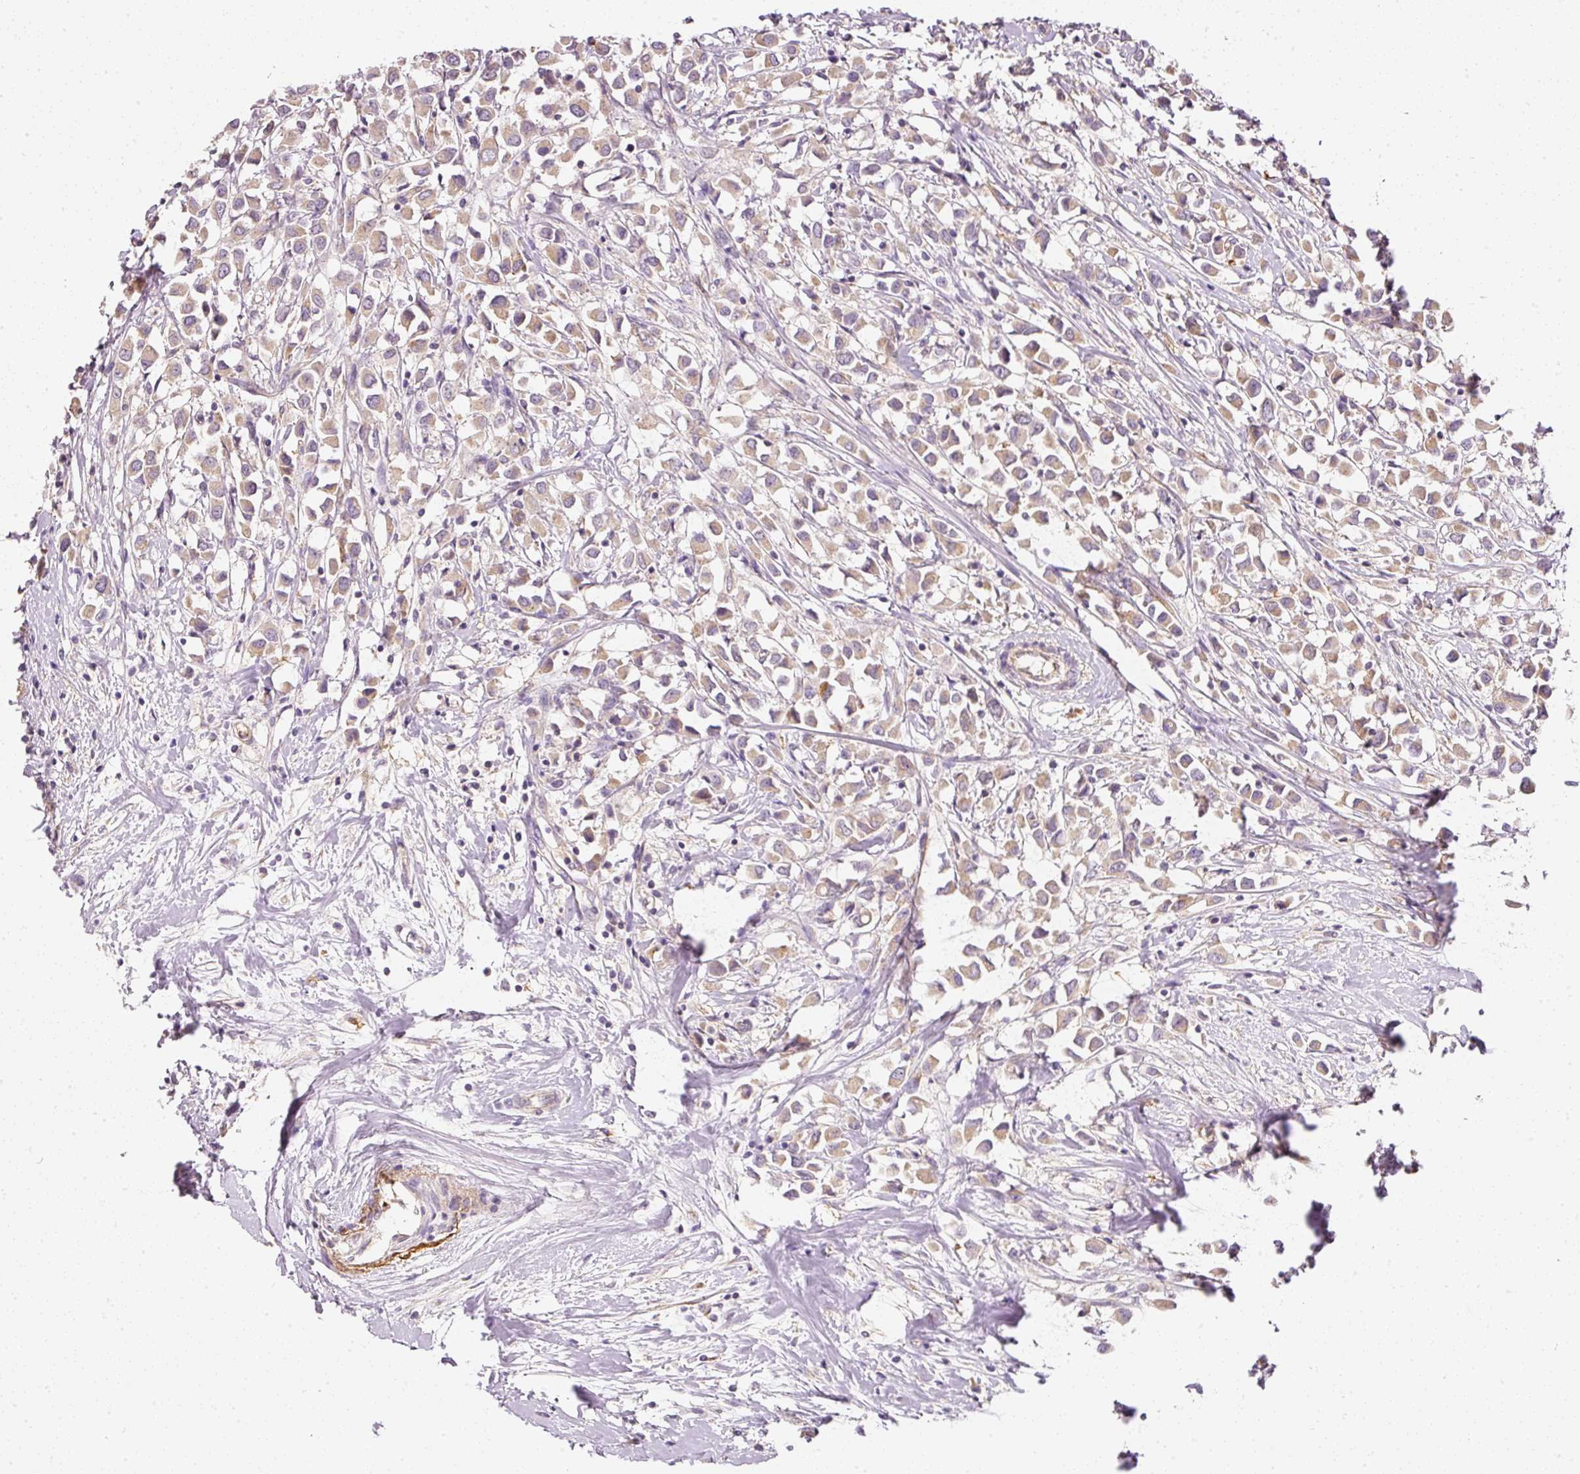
{"staining": {"intensity": "weak", "quantity": ">75%", "location": "cytoplasmic/membranous"}, "tissue": "breast cancer", "cell_type": "Tumor cells", "image_type": "cancer", "snomed": [{"axis": "morphology", "description": "Duct carcinoma"}, {"axis": "topography", "description": "Breast"}], "caption": "High-magnification brightfield microscopy of breast cancer stained with DAB (brown) and counterstained with hematoxylin (blue). tumor cells exhibit weak cytoplasmic/membranous positivity is identified in about>75% of cells.", "gene": "RNF167", "patient": {"sex": "female", "age": 61}}